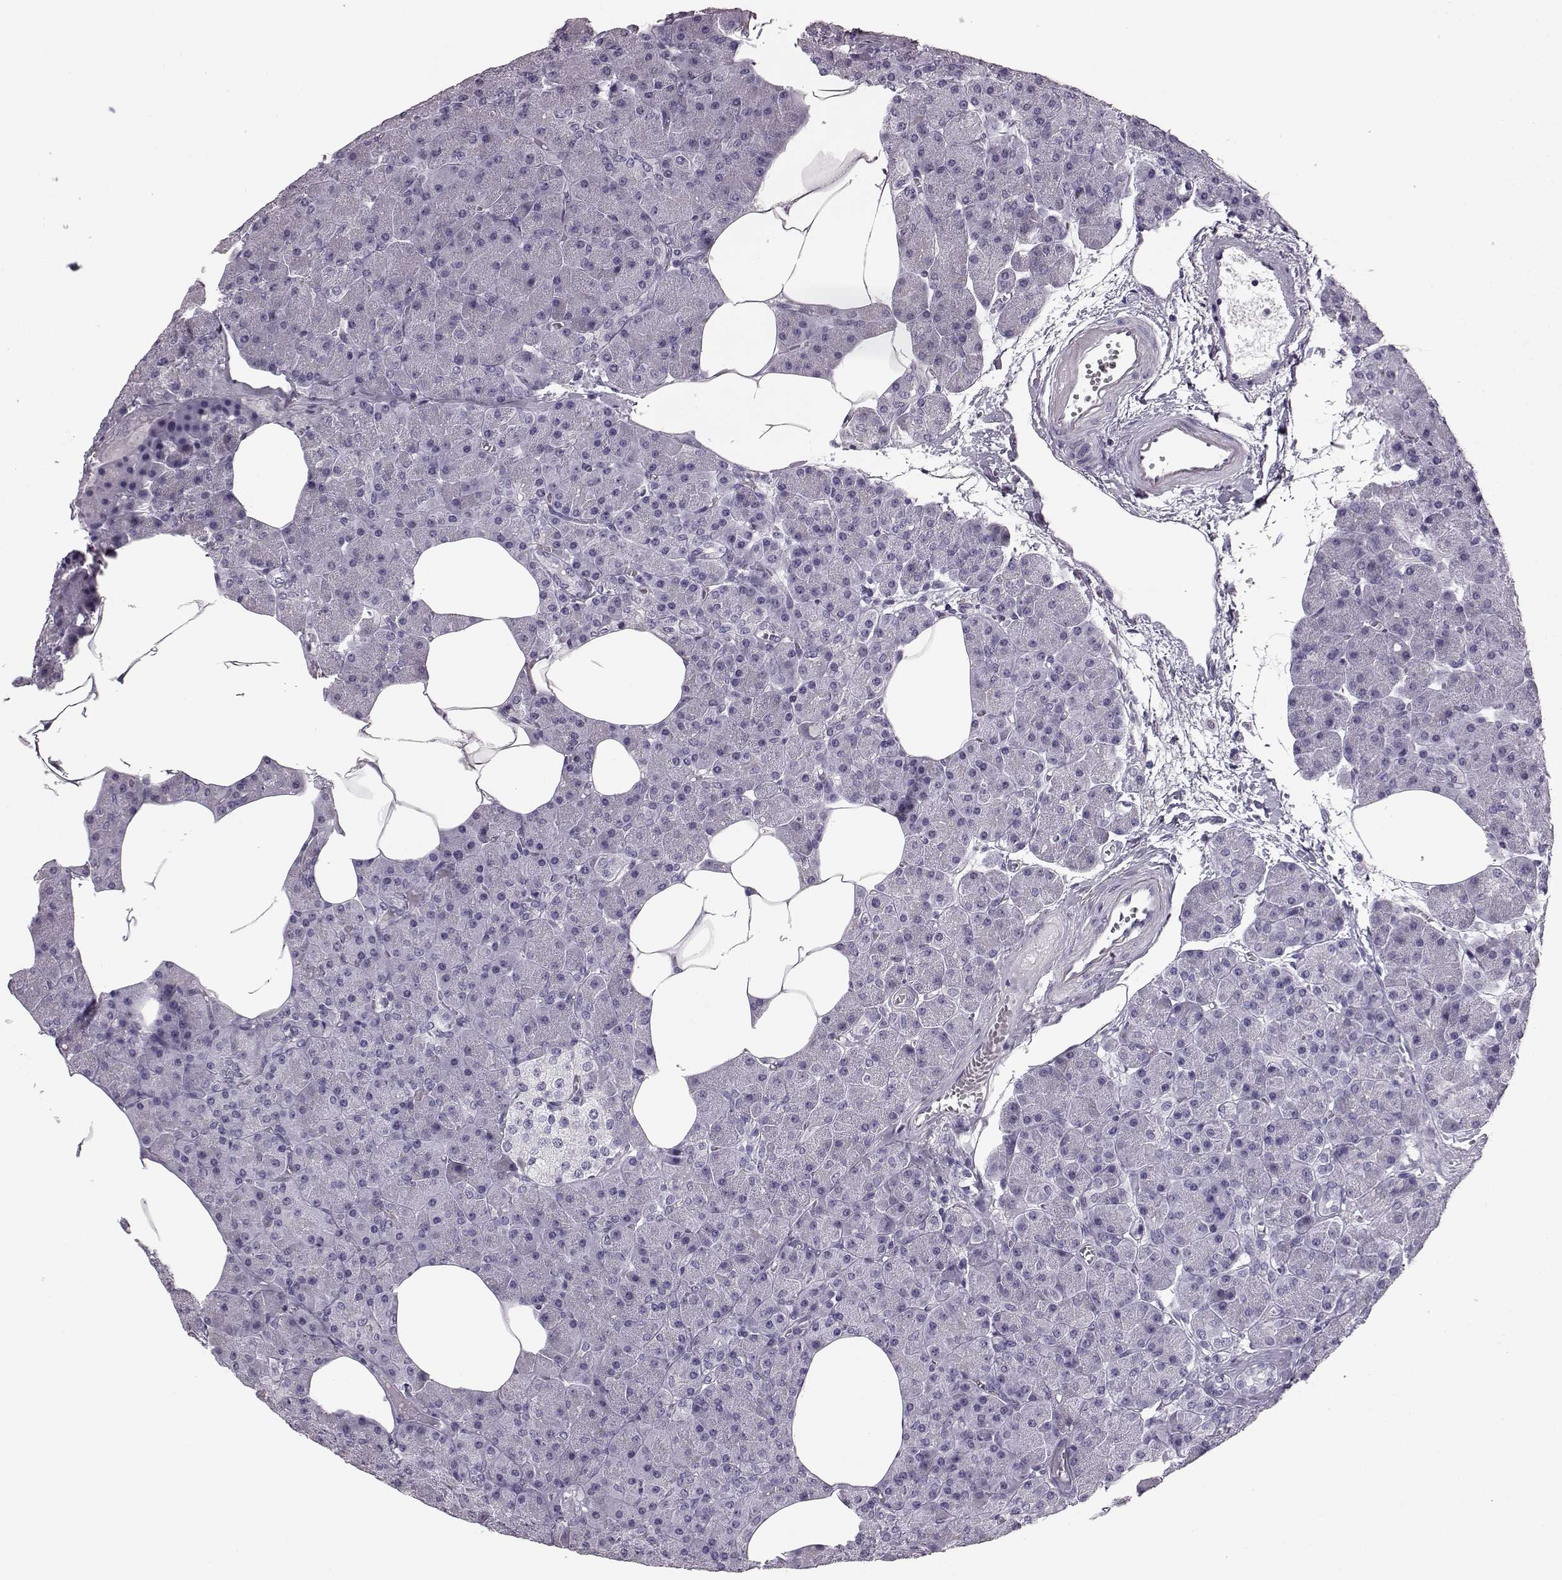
{"staining": {"intensity": "negative", "quantity": "none", "location": "none"}, "tissue": "pancreas", "cell_type": "Exocrine glandular cells", "image_type": "normal", "snomed": [{"axis": "morphology", "description": "Normal tissue, NOS"}, {"axis": "topography", "description": "Pancreas"}], "caption": "An image of human pancreas is negative for staining in exocrine glandular cells. Nuclei are stained in blue.", "gene": "AIPL1", "patient": {"sex": "female", "age": 45}}